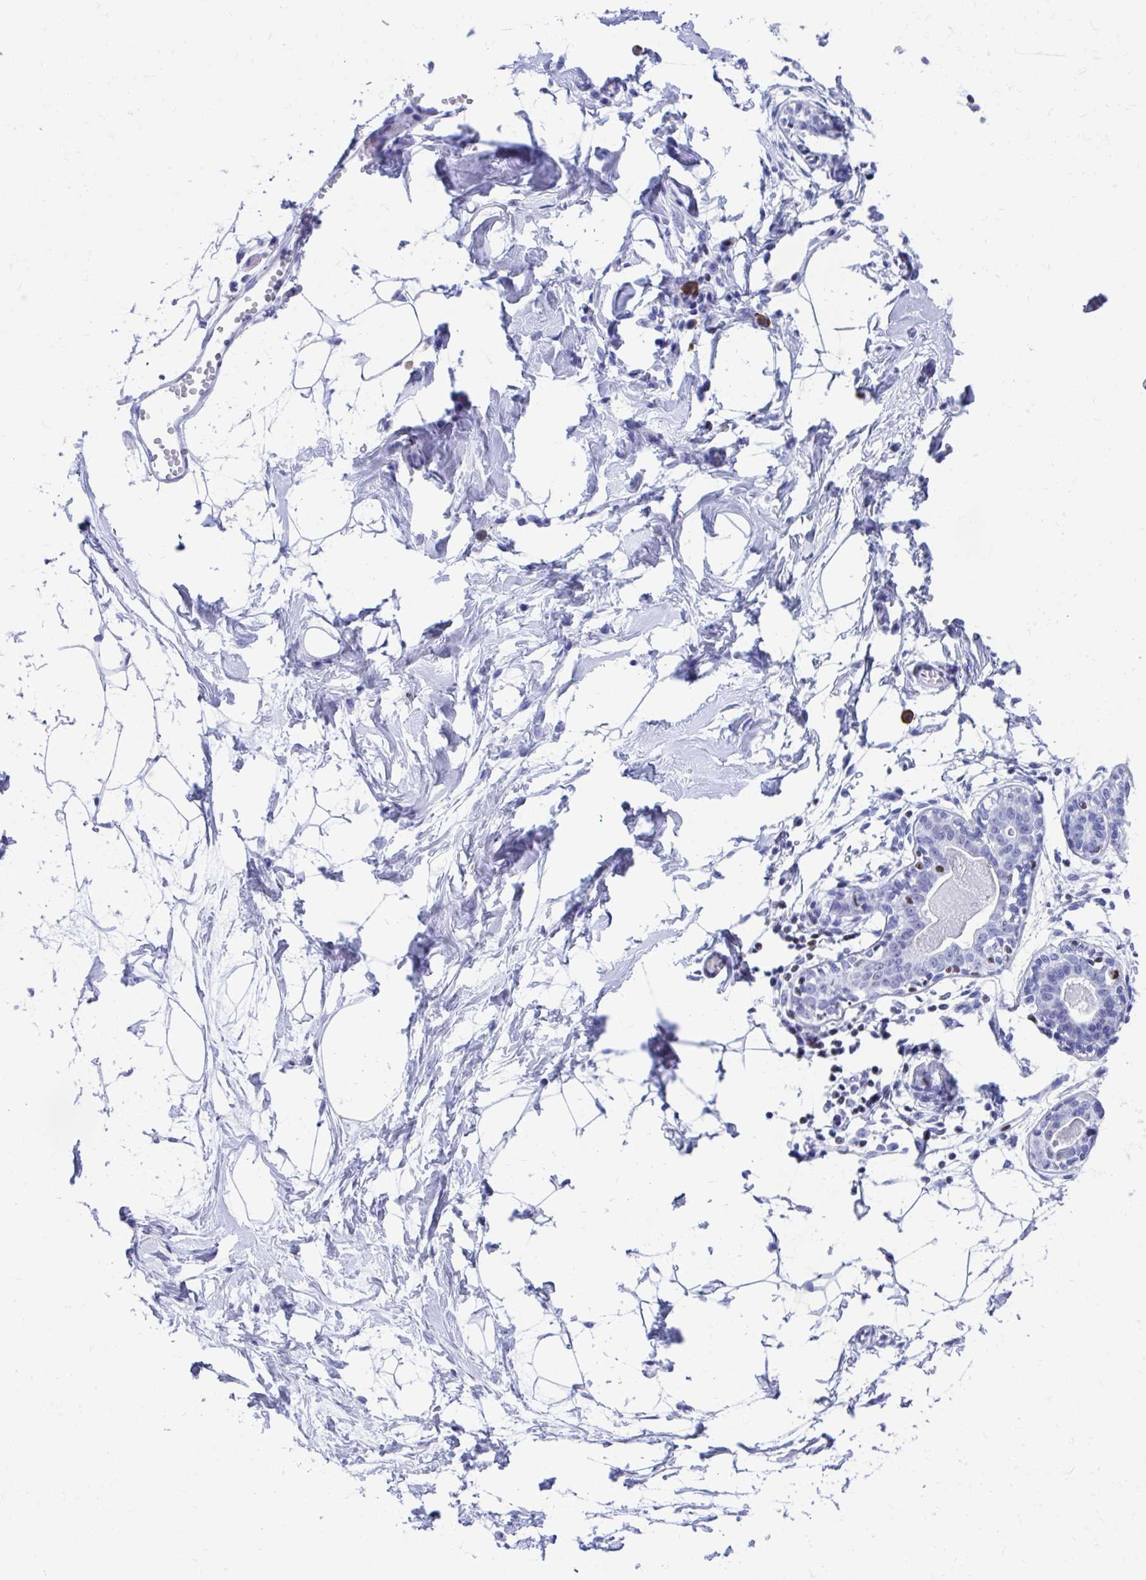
{"staining": {"intensity": "negative", "quantity": "none", "location": "none"}, "tissue": "breast", "cell_type": "Adipocytes", "image_type": "normal", "snomed": [{"axis": "morphology", "description": "Normal tissue, NOS"}, {"axis": "topography", "description": "Breast"}], "caption": "A histopathology image of breast stained for a protein reveals no brown staining in adipocytes.", "gene": "RUNX3", "patient": {"sex": "female", "age": 45}}